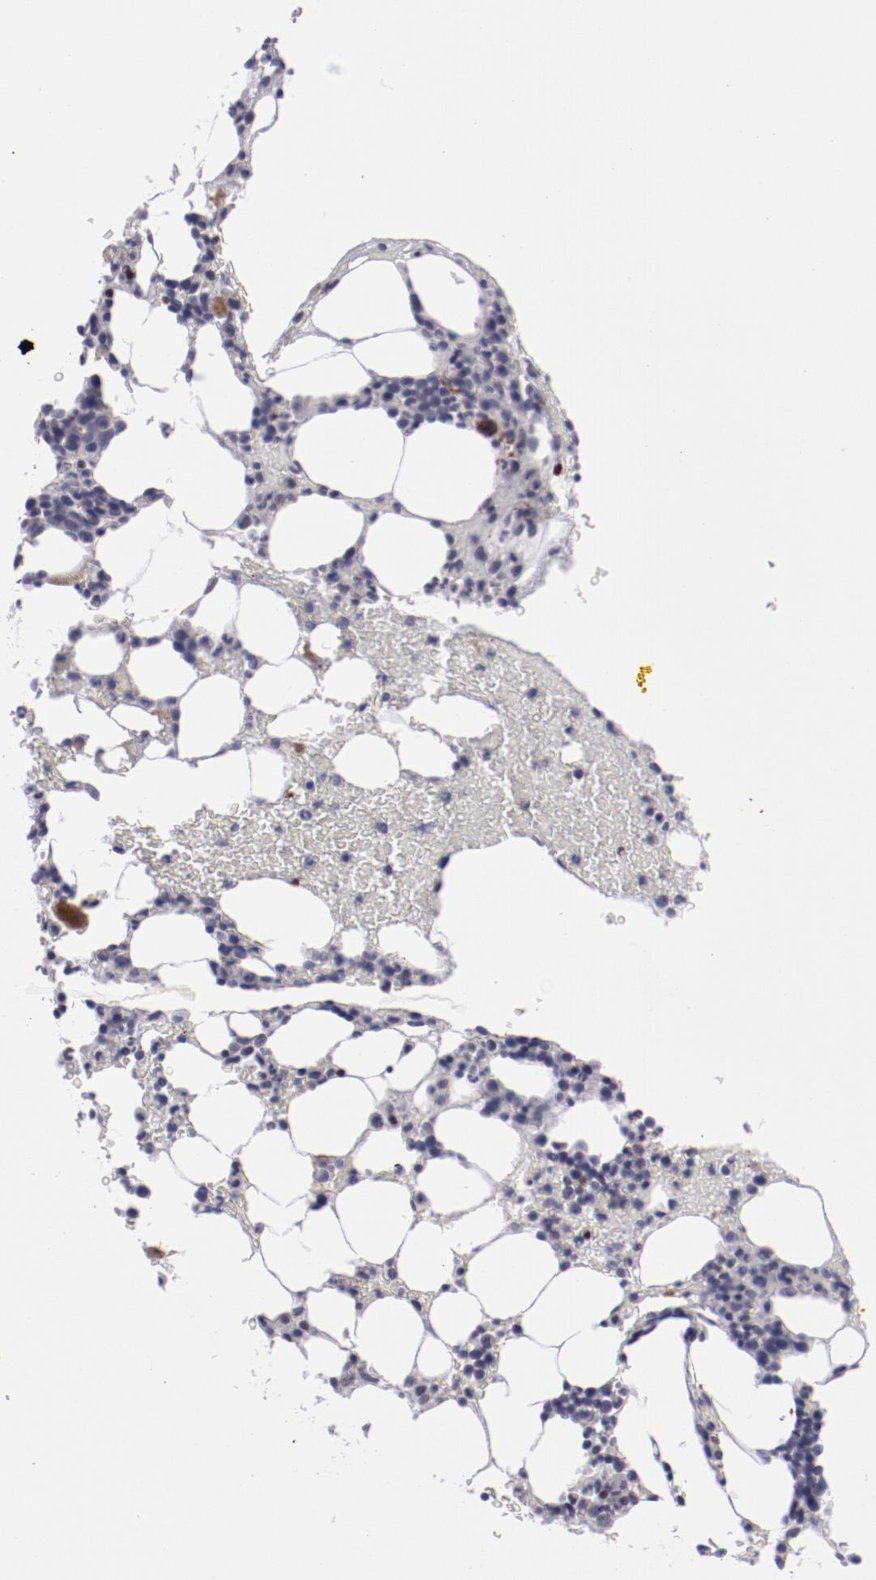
{"staining": {"intensity": "moderate", "quantity": ">75%", "location": "cytoplasmic/membranous"}, "tissue": "bone marrow", "cell_type": "Hematopoietic cells", "image_type": "normal", "snomed": [{"axis": "morphology", "description": "Normal tissue, NOS"}, {"axis": "topography", "description": "Bone marrow"}], "caption": "Bone marrow stained with immunohistochemistry (IHC) demonstrates moderate cytoplasmic/membranous positivity in about >75% of hematopoietic cells.", "gene": "LEF1", "patient": {"sex": "female", "age": 84}}